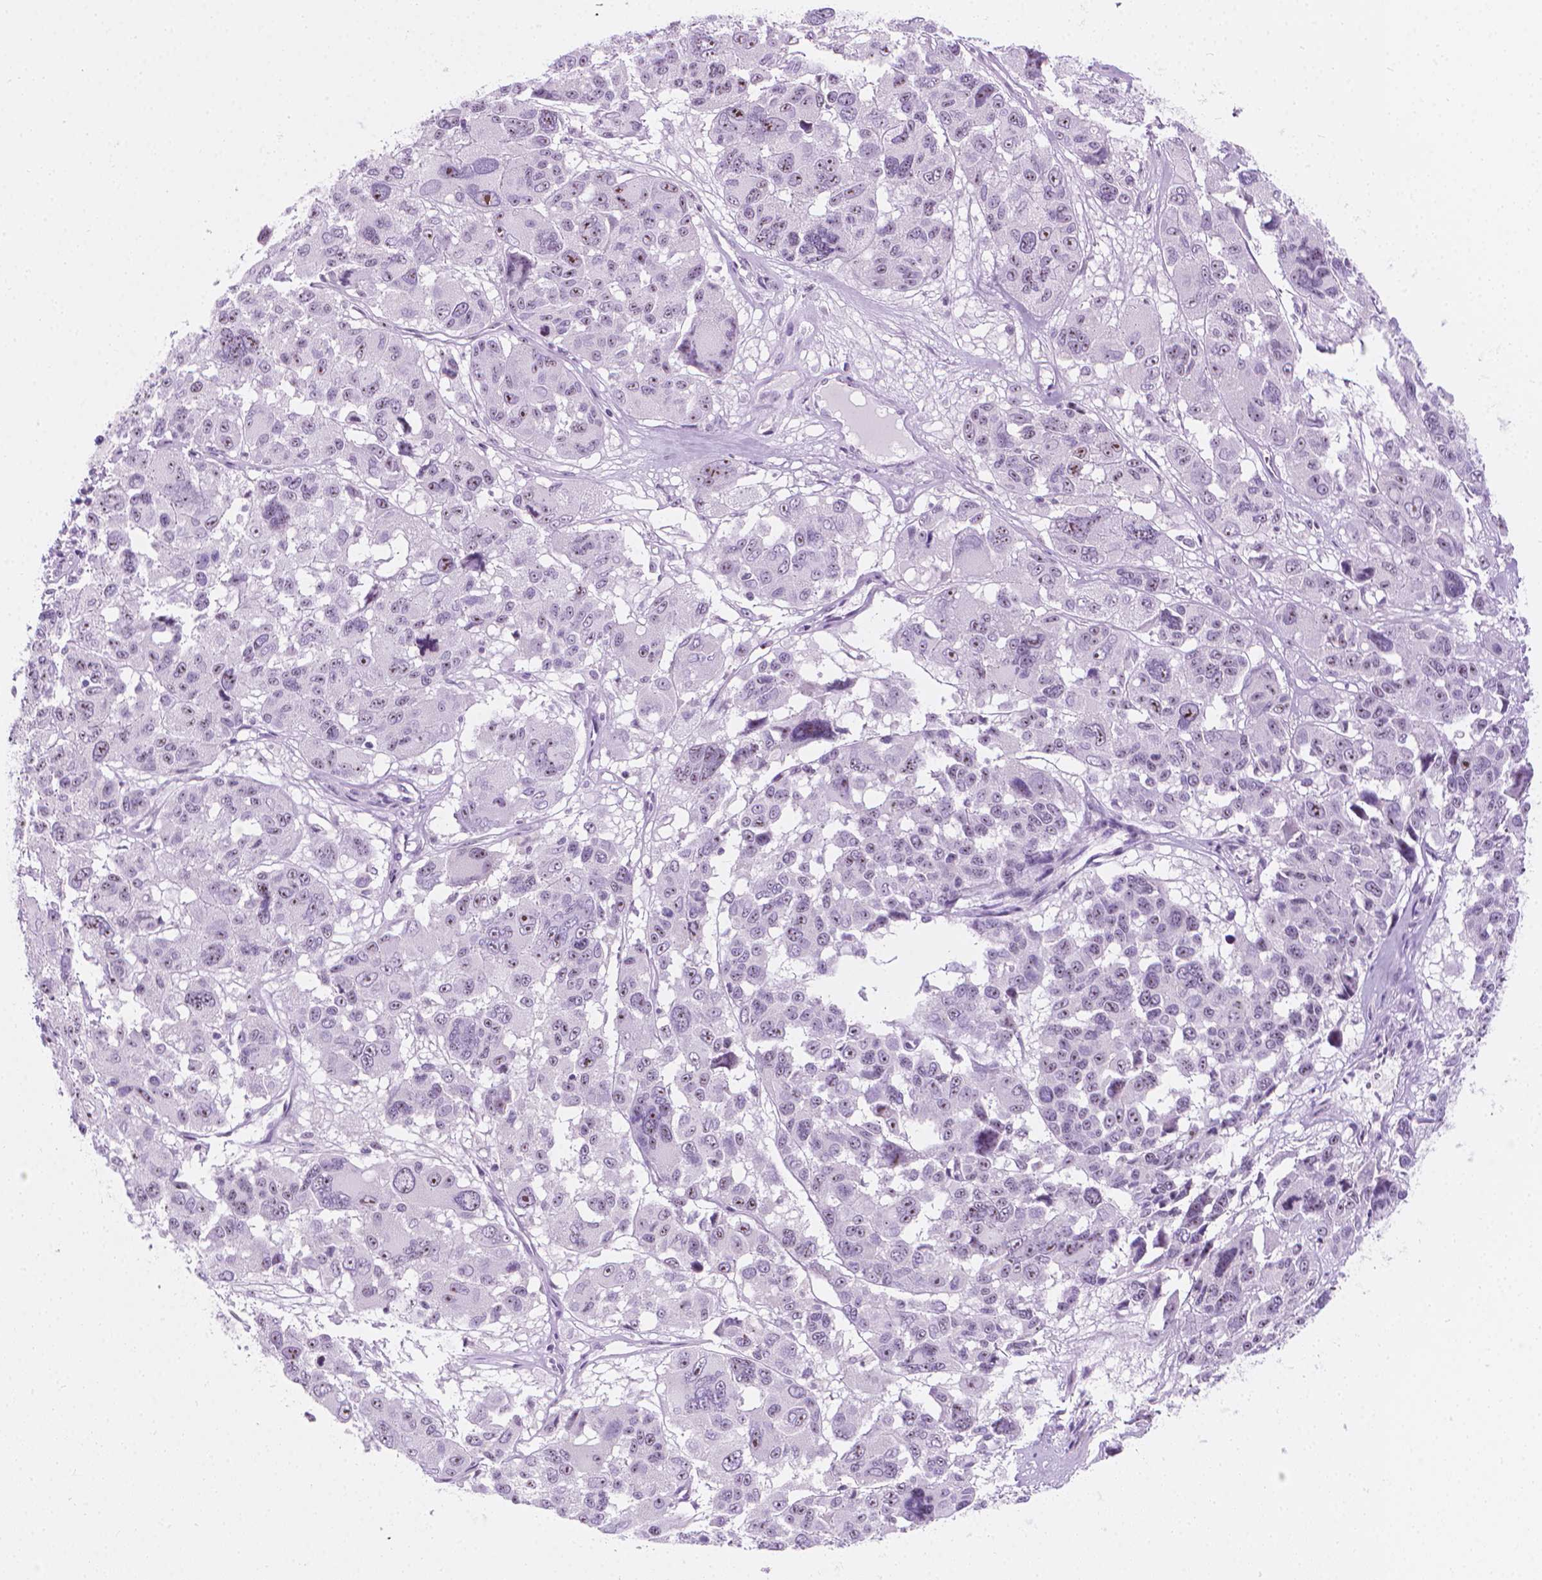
{"staining": {"intensity": "moderate", "quantity": "<25%", "location": "nuclear"}, "tissue": "melanoma", "cell_type": "Tumor cells", "image_type": "cancer", "snomed": [{"axis": "morphology", "description": "Malignant melanoma, NOS"}, {"axis": "topography", "description": "Skin"}], "caption": "An immunohistochemistry (IHC) histopathology image of tumor tissue is shown. Protein staining in brown labels moderate nuclear positivity in melanoma within tumor cells.", "gene": "NOL7", "patient": {"sex": "female", "age": 66}}